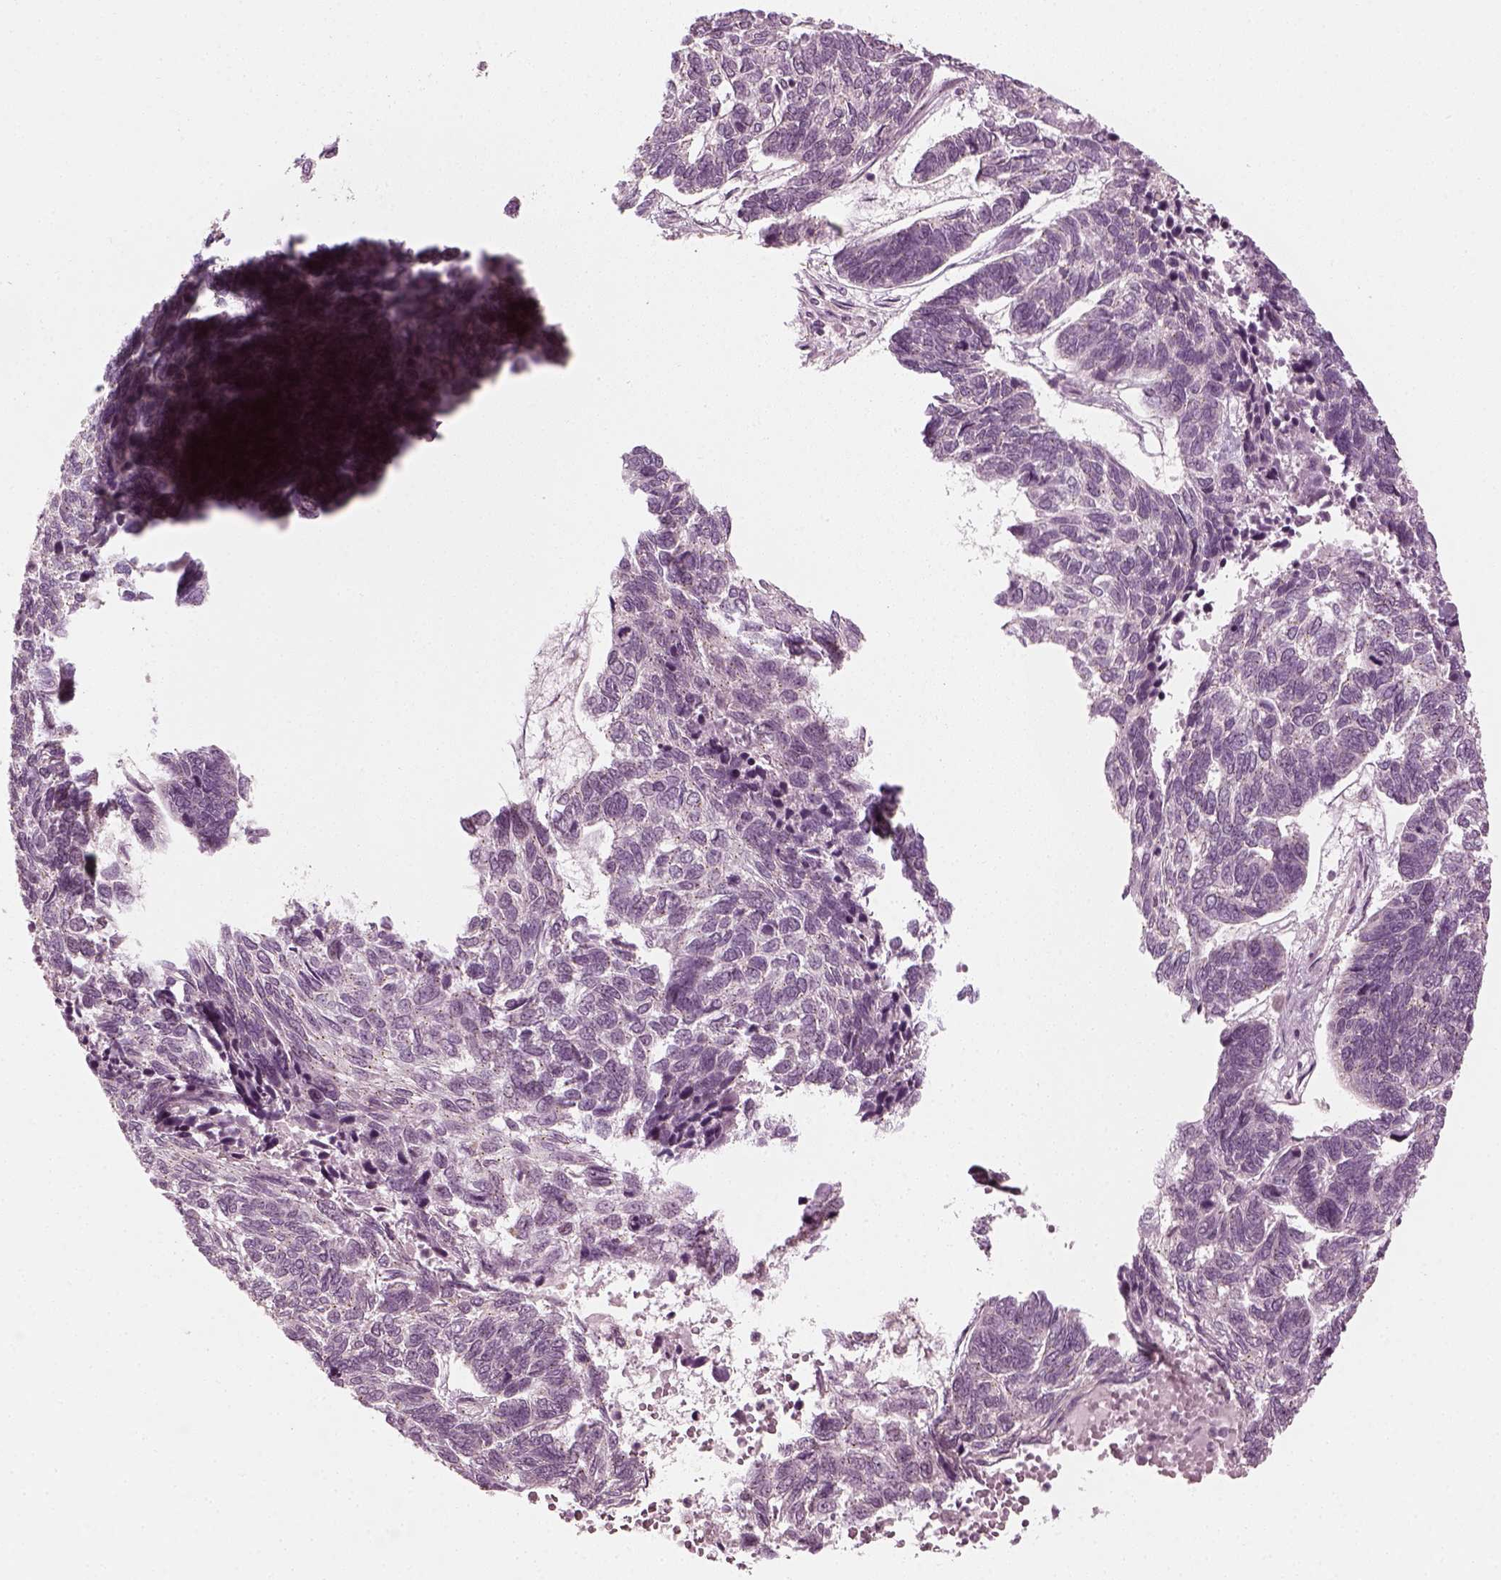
{"staining": {"intensity": "negative", "quantity": "none", "location": "none"}, "tissue": "skin cancer", "cell_type": "Tumor cells", "image_type": "cancer", "snomed": [{"axis": "morphology", "description": "Basal cell carcinoma"}, {"axis": "topography", "description": "Skin"}], "caption": "High power microscopy image of an immunohistochemistry image of skin cancer, revealing no significant positivity in tumor cells. (DAB (3,3'-diaminobenzidine) IHC with hematoxylin counter stain).", "gene": "MLIP", "patient": {"sex": "female", "age": 65}}